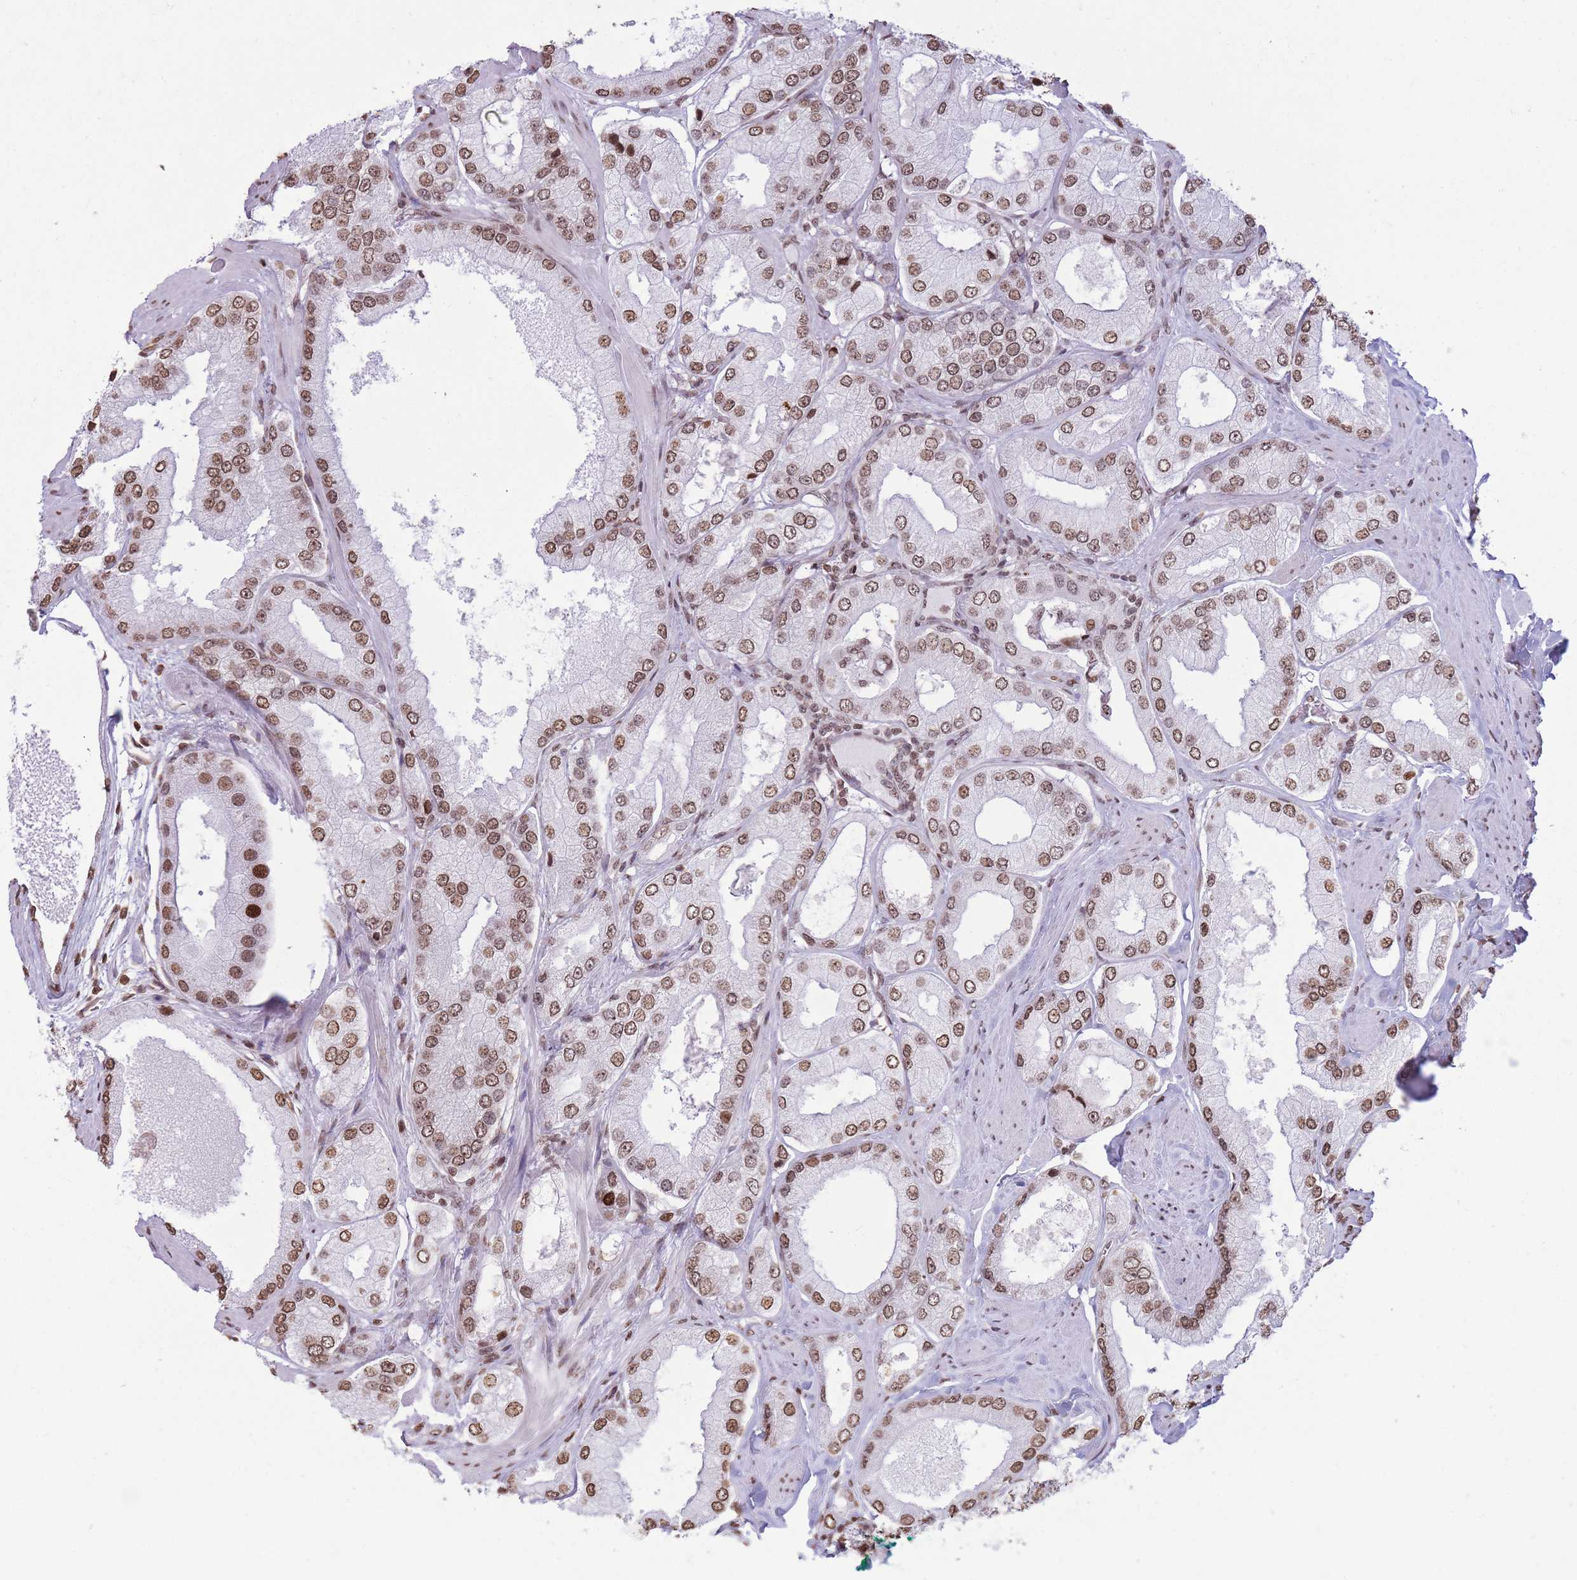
{"staining": {"intensity": "moderate", "quantity": ">75%", "location": "nuclear"}, "tissue": "prostate cancer", "cell_type": "Tumor cells", "image_type": "cancer", "snomed": [{"axis": "morphology", "description": "Adenocarcinoma, Low grade"}, {"axis": "topography", "description": "Prostate"}], "caption": "IHC (DAB) staining of adenocarcinoma (low-grade) (prostate) reveals moderate nuclear protein expression in about >75% of tumor cells.", "gene": "SHISAL1", "patient": {"sex": "male", "age": 42}}